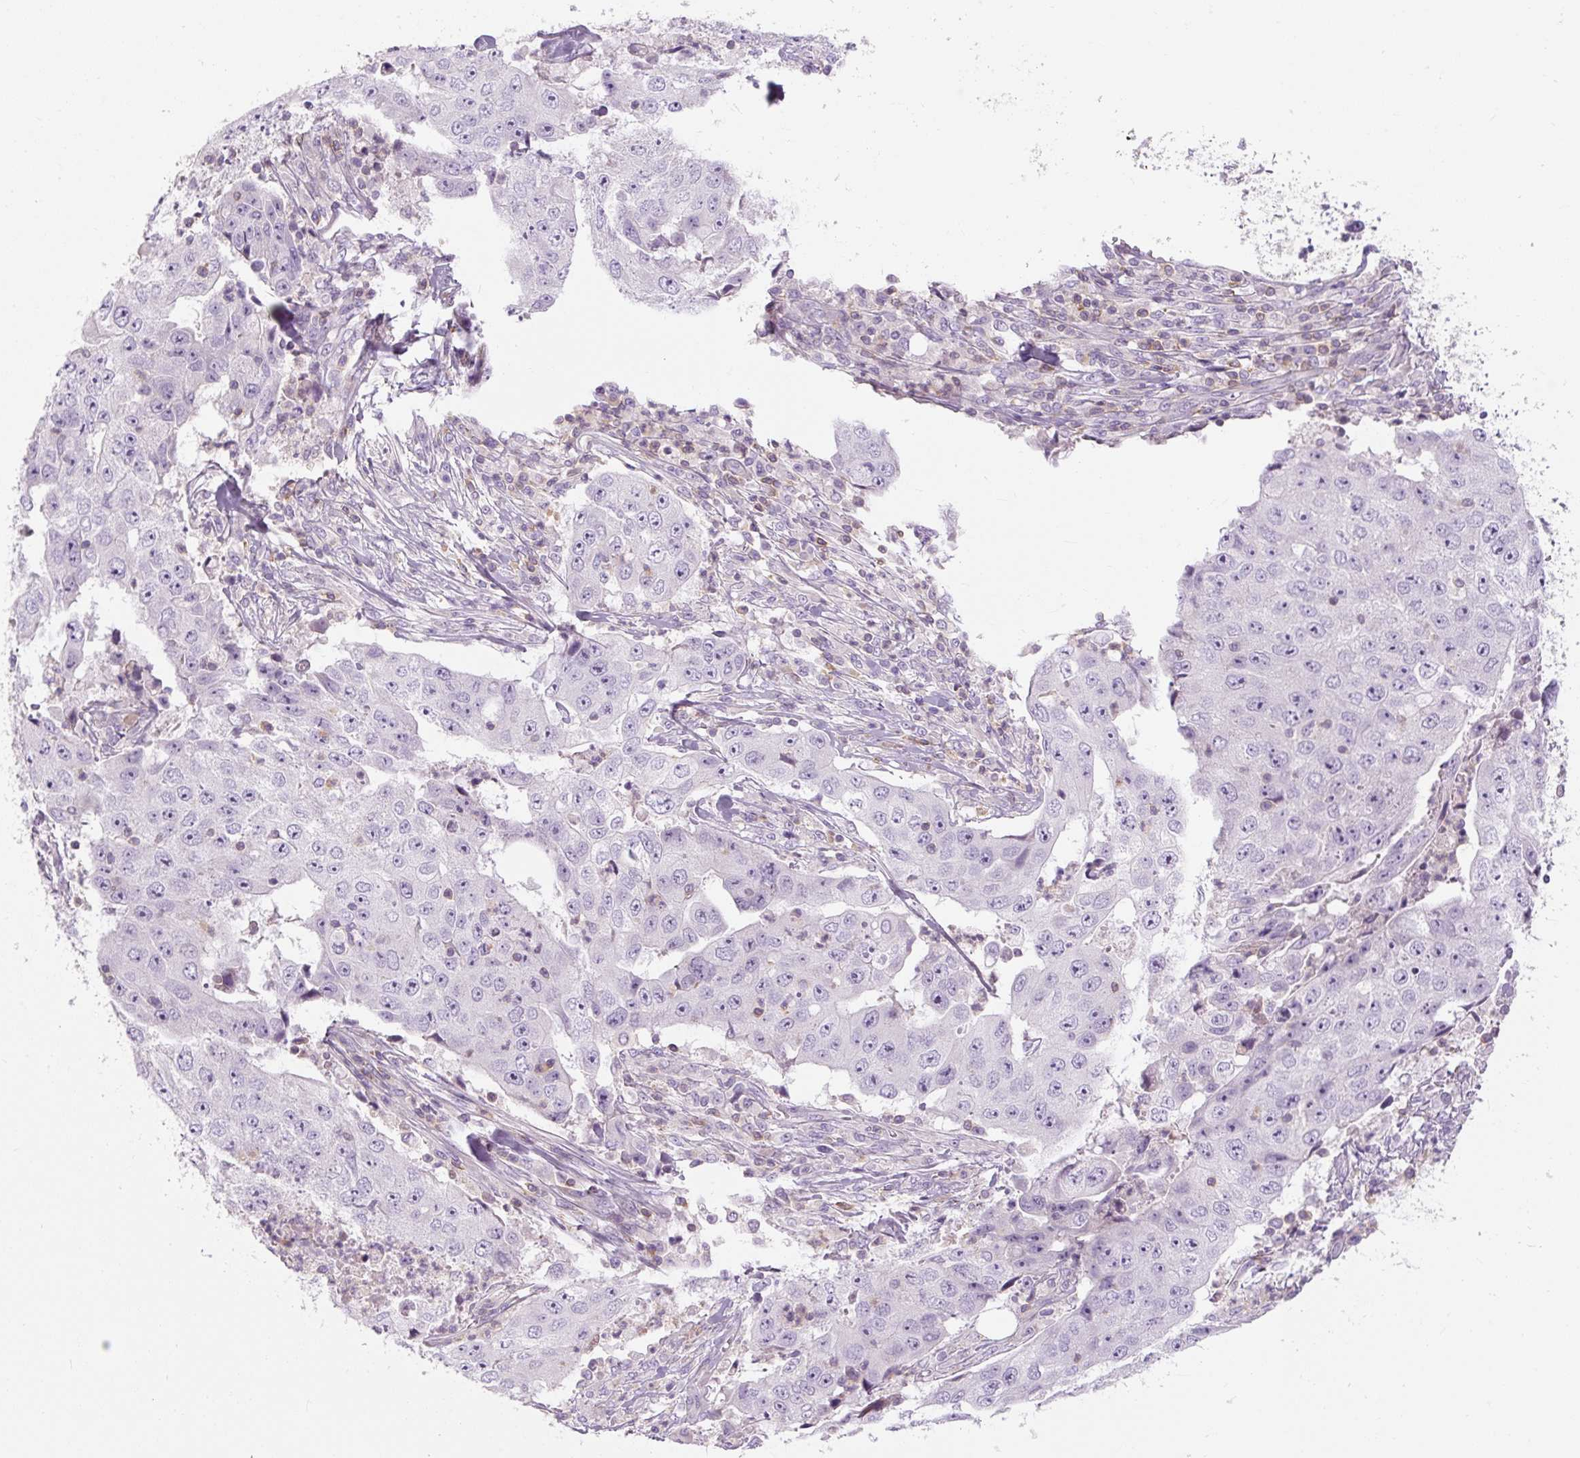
{"staining": {"intensity": "negative", "quantity": "none", "location": "none"}, "tissue": "lung cancer", "cell_type": "Tumor cells", "image_type": "cancer", "snomed": [{"axis": "morphology", "description": "Squamous cell carcinoma, NOS"}, {"axis": "topography", "description": "Lung"}], "caption": "Lung squamous cell carcinoma was stained to show a protein in brown. There is no significant staining in tumor cells.", "gene": "TIGD2", "patient": {"sex": "male", "age": 64}}